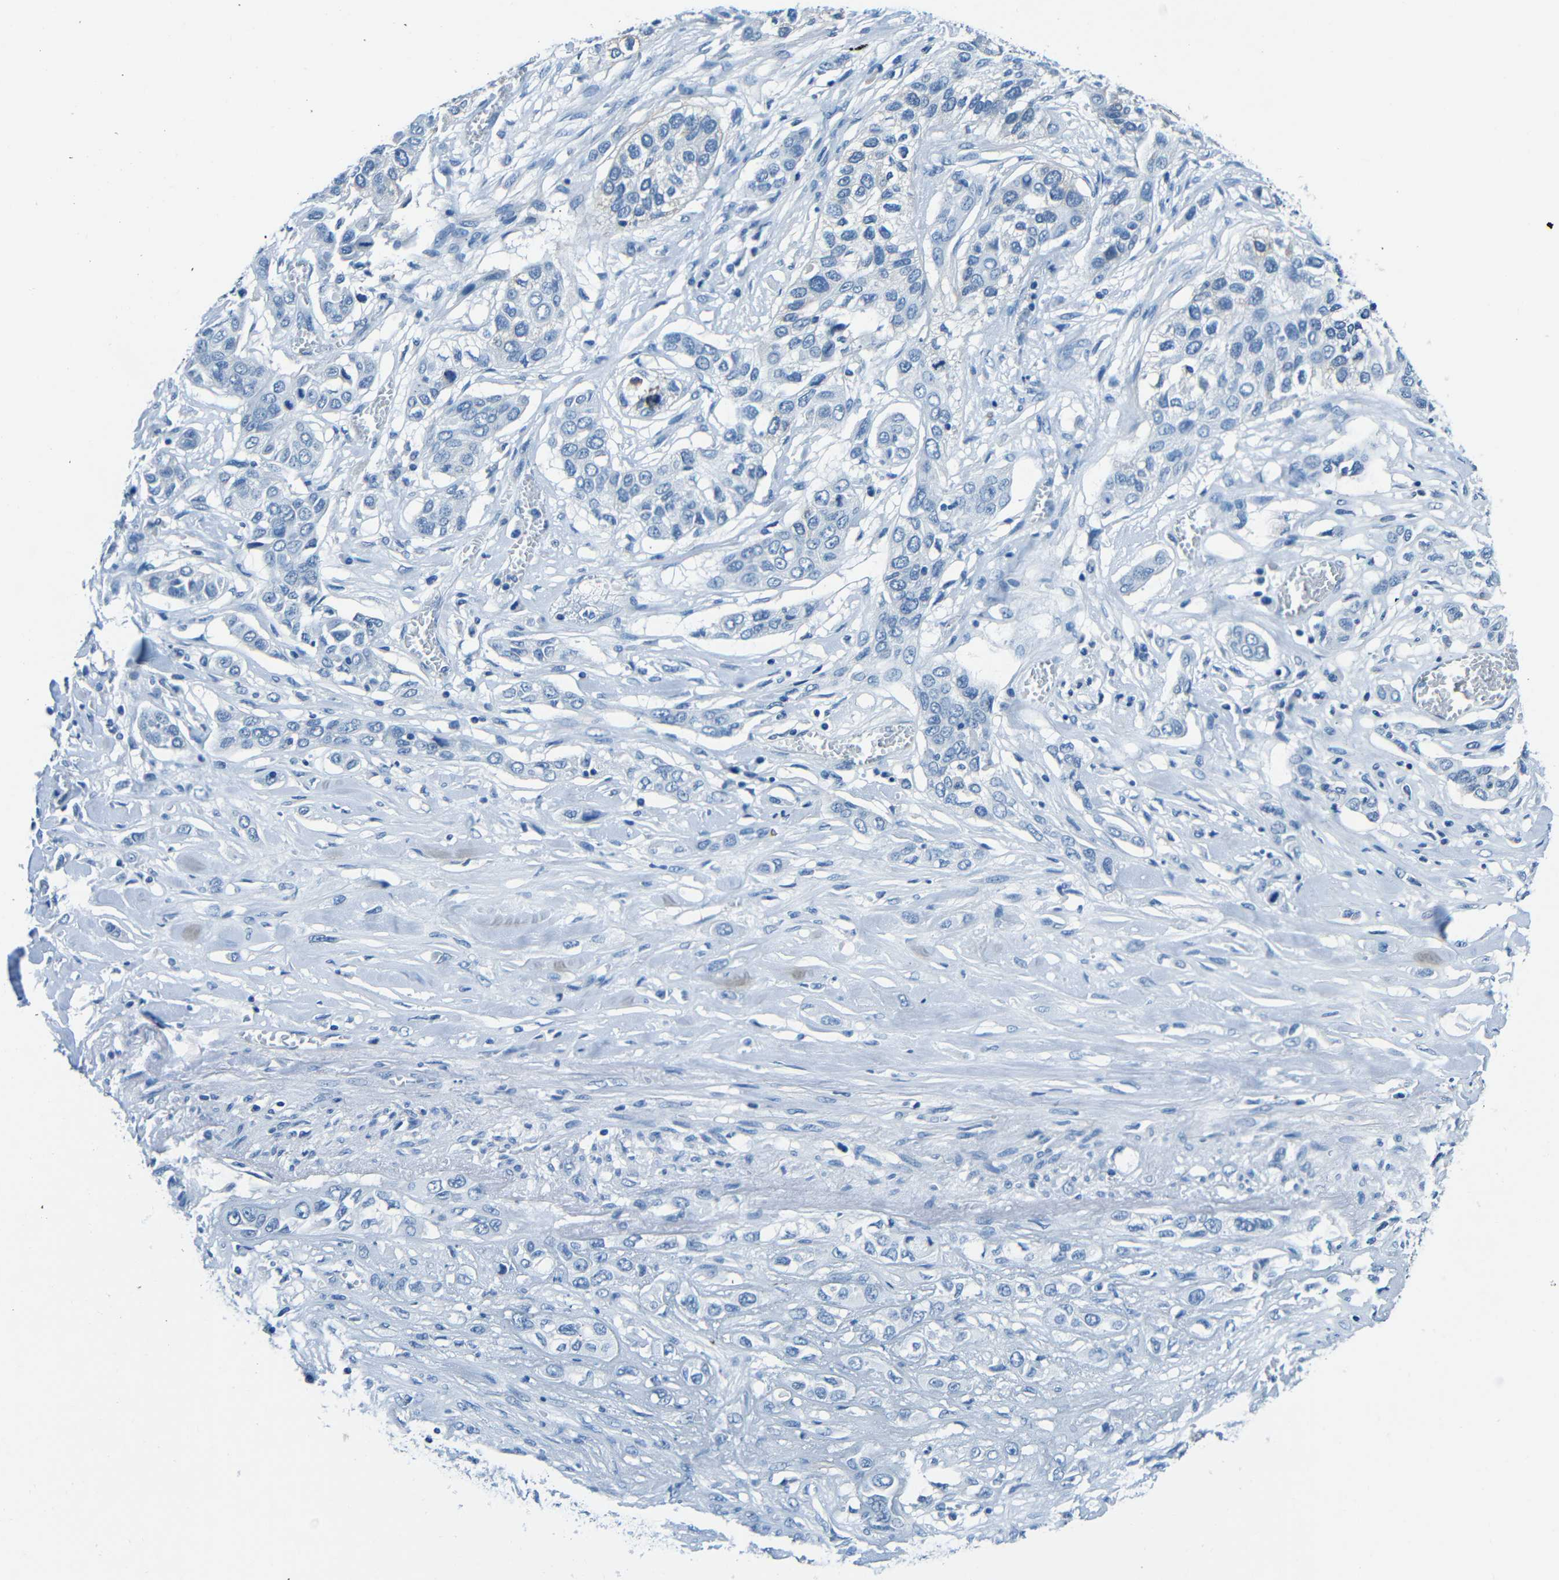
{"staining": {"intensity": "negative", "quantity": "none", "location": "none"}, "tissue": "lung cancer", "cell_type": "Tumor cells", "image_type": "cancer", "snomed": [{"axis": "morphology", "description": "Squamous cell carcinoma, NOS"}, {"axis": "topography", "description": "Lung"}], "caption": "Micrograph shows no significant protein staining in tumor cells of lung cancer (squamous cell carcinoma).", "gene": "FBN2", "patient": {"sex": "male", "age": 71}}